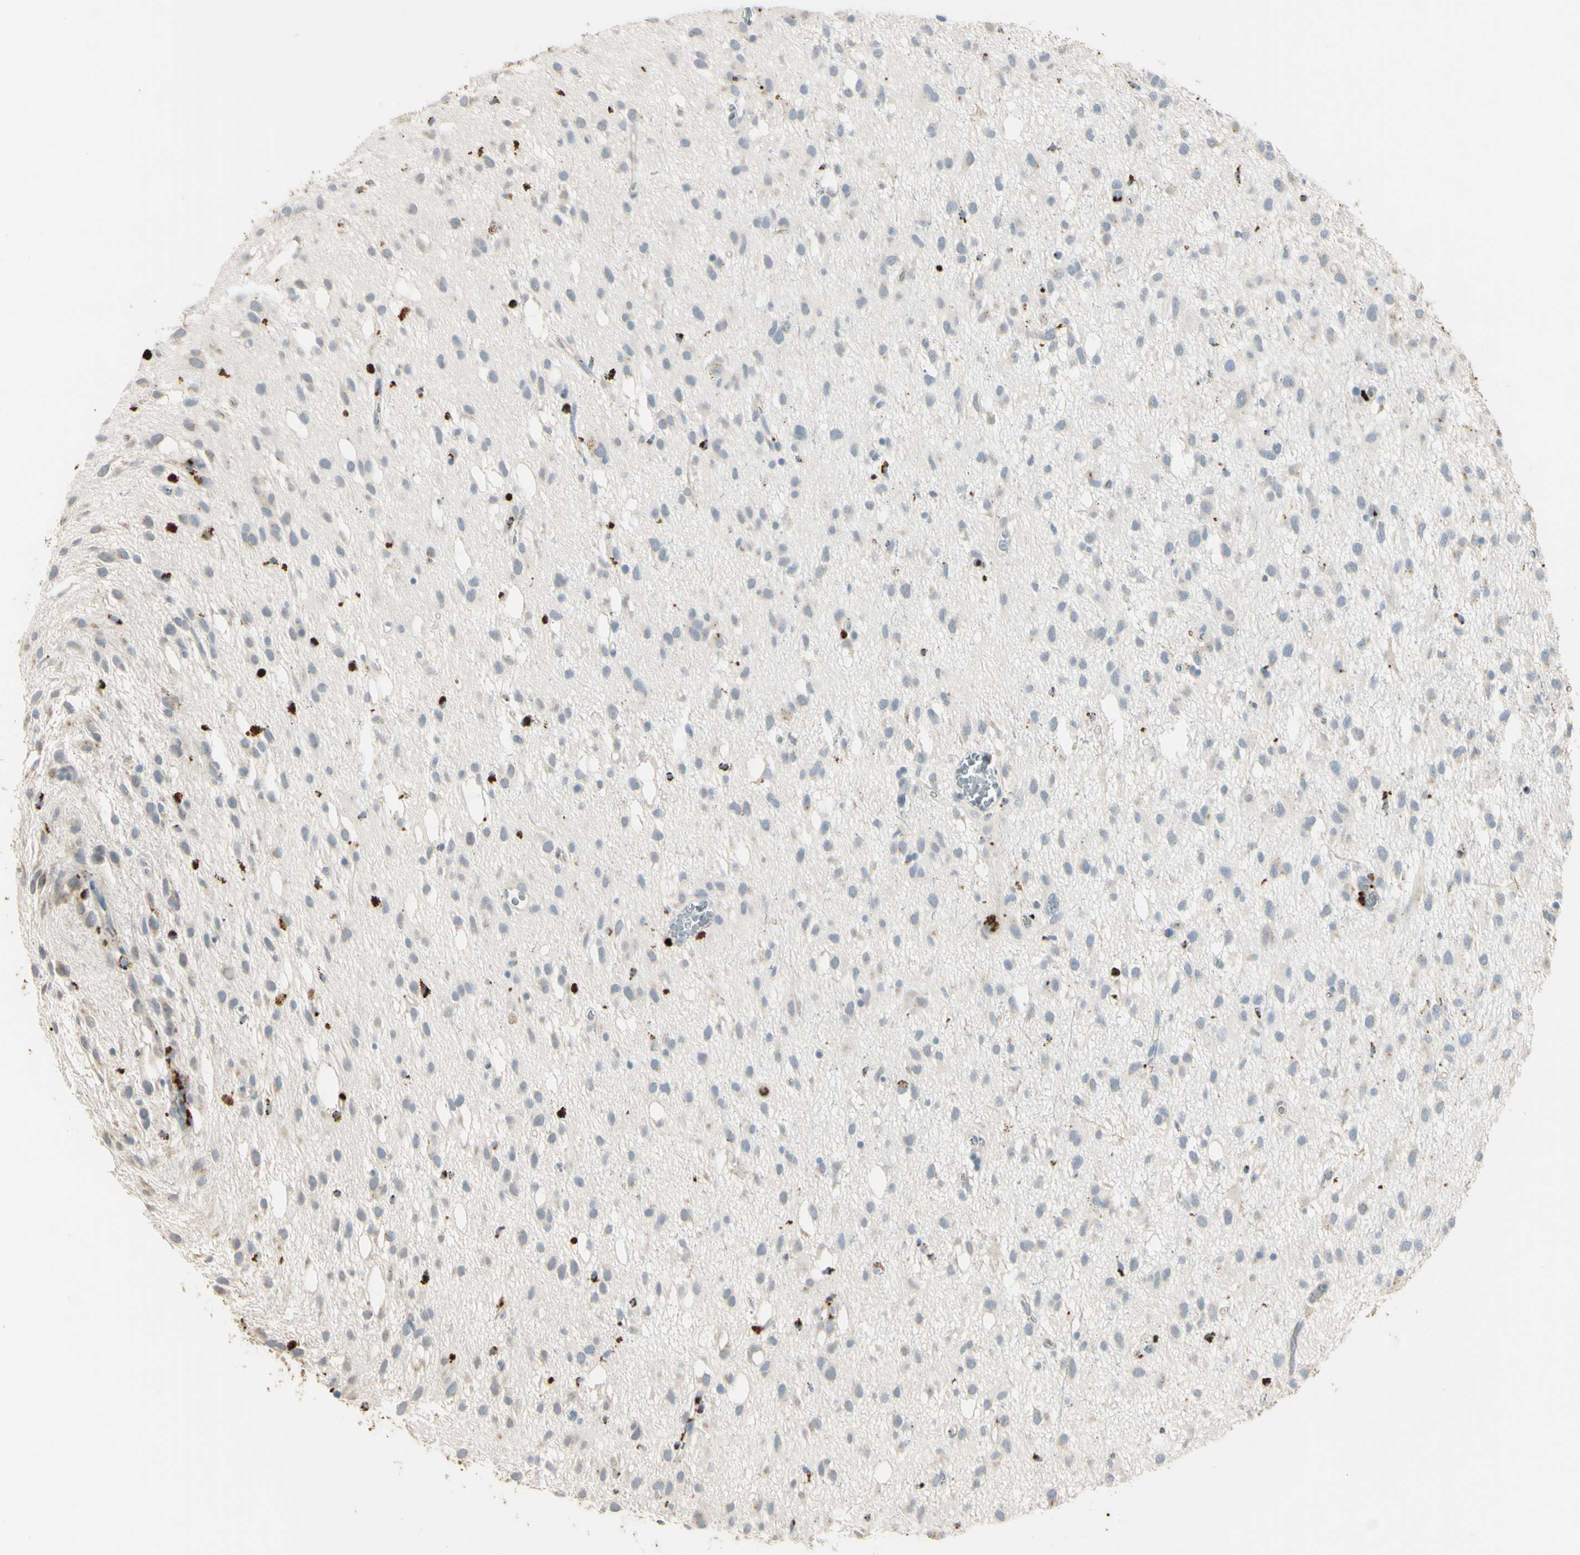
{"staining": {"intensity": "weak", "quantity": "25%-75%", "location": "cytoplasmic/membranous"}, "tissue": "glioma", "cell_type": "Tumor cells", "image_type": "cancer", "snomed": [{"axis": "morphology", "description": "Glioma, malignant, Low grade"}, {"axis": "topography", "description": "Brain"}], "caption": "The histopathology image displays immunohistochemical staining of glioma. There is weak cytoplasmic/membranous positivity is identified in about 25%-75% of tumor cells. (Stains: DAB (3,3'-diaminobenzidine) in brown, nuclei in blue, Microscopy: brightfield microscopy at high magnification).", "gene": "ANGPTL1", "patient": {"sex": "male", "age": 77}}